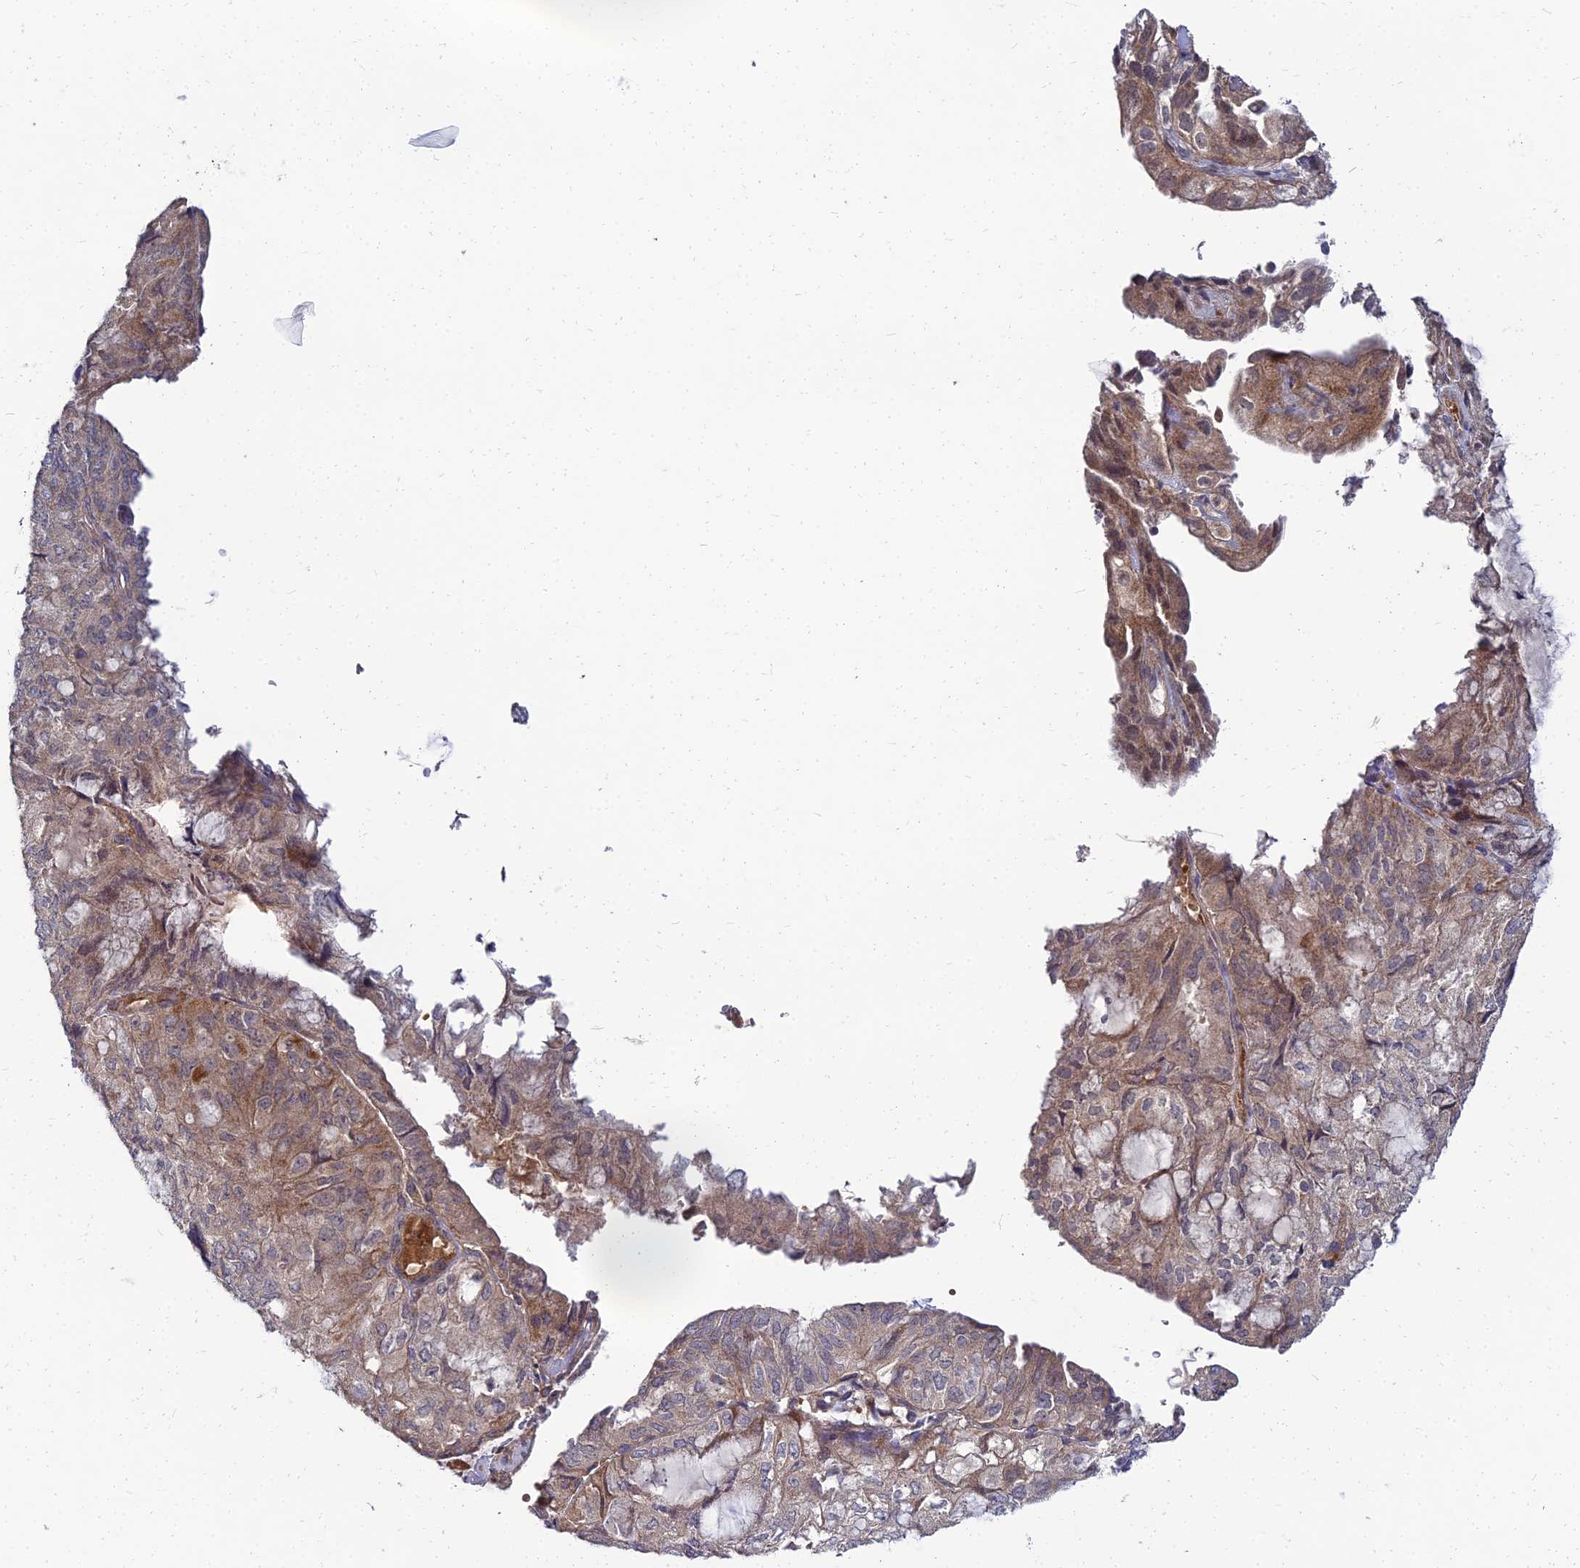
{"staining": {"intensity": "moderate", "quantity": "<25%", "location": "cytoplasmic/membranous"}, "tissue": "endometrial cancer", "cell_type": "Tumor cells", "image_type": "cancer", "snomed": [{"axis": "morphology", "description": "Adenocarcinoma, NOS"}, {"axis": "topography", "description": "Endometrium"}], "caption": "Immunohistochemical staining of human endometrial adenocarcinoma displays low levels of moderate cytoplasmic/membranous protein expression in about <25% of tumor cells.", "gene": "NPY", "patient": {"sex": "female", "age": 81}}